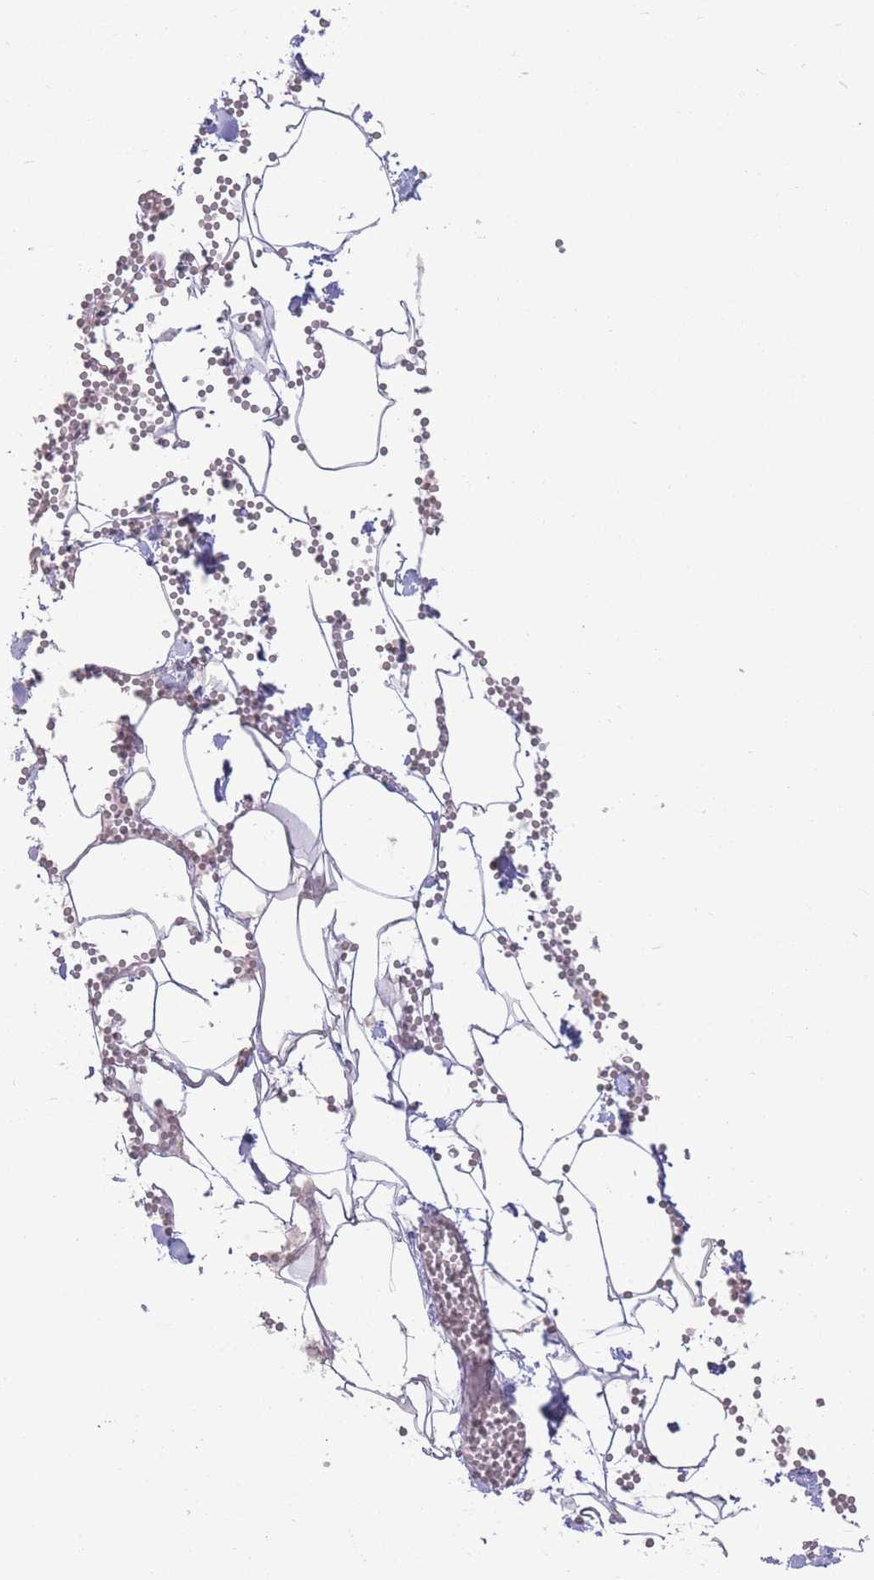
{"staining": {"intensity": "negative", "quantity": "none", "location": "none"}, "tissue": "adipose tissue", "cell_type": "Adipocytes", "image_type": "normal", "snomed": [{"axis": "morphology", "description": "Normal tissue, NOS"}, {"axis": "topography", "description": "Gallbladder"}, {"axis": "topography", "description": "Peripheral nerve tissue"}], "caption": "Immunohistochemical staining of normal adipose tissue demonstrates no significant positivity in adipocytes.", "gene": "RIC8A", "patient": {"sex": "male", "age": 38}}